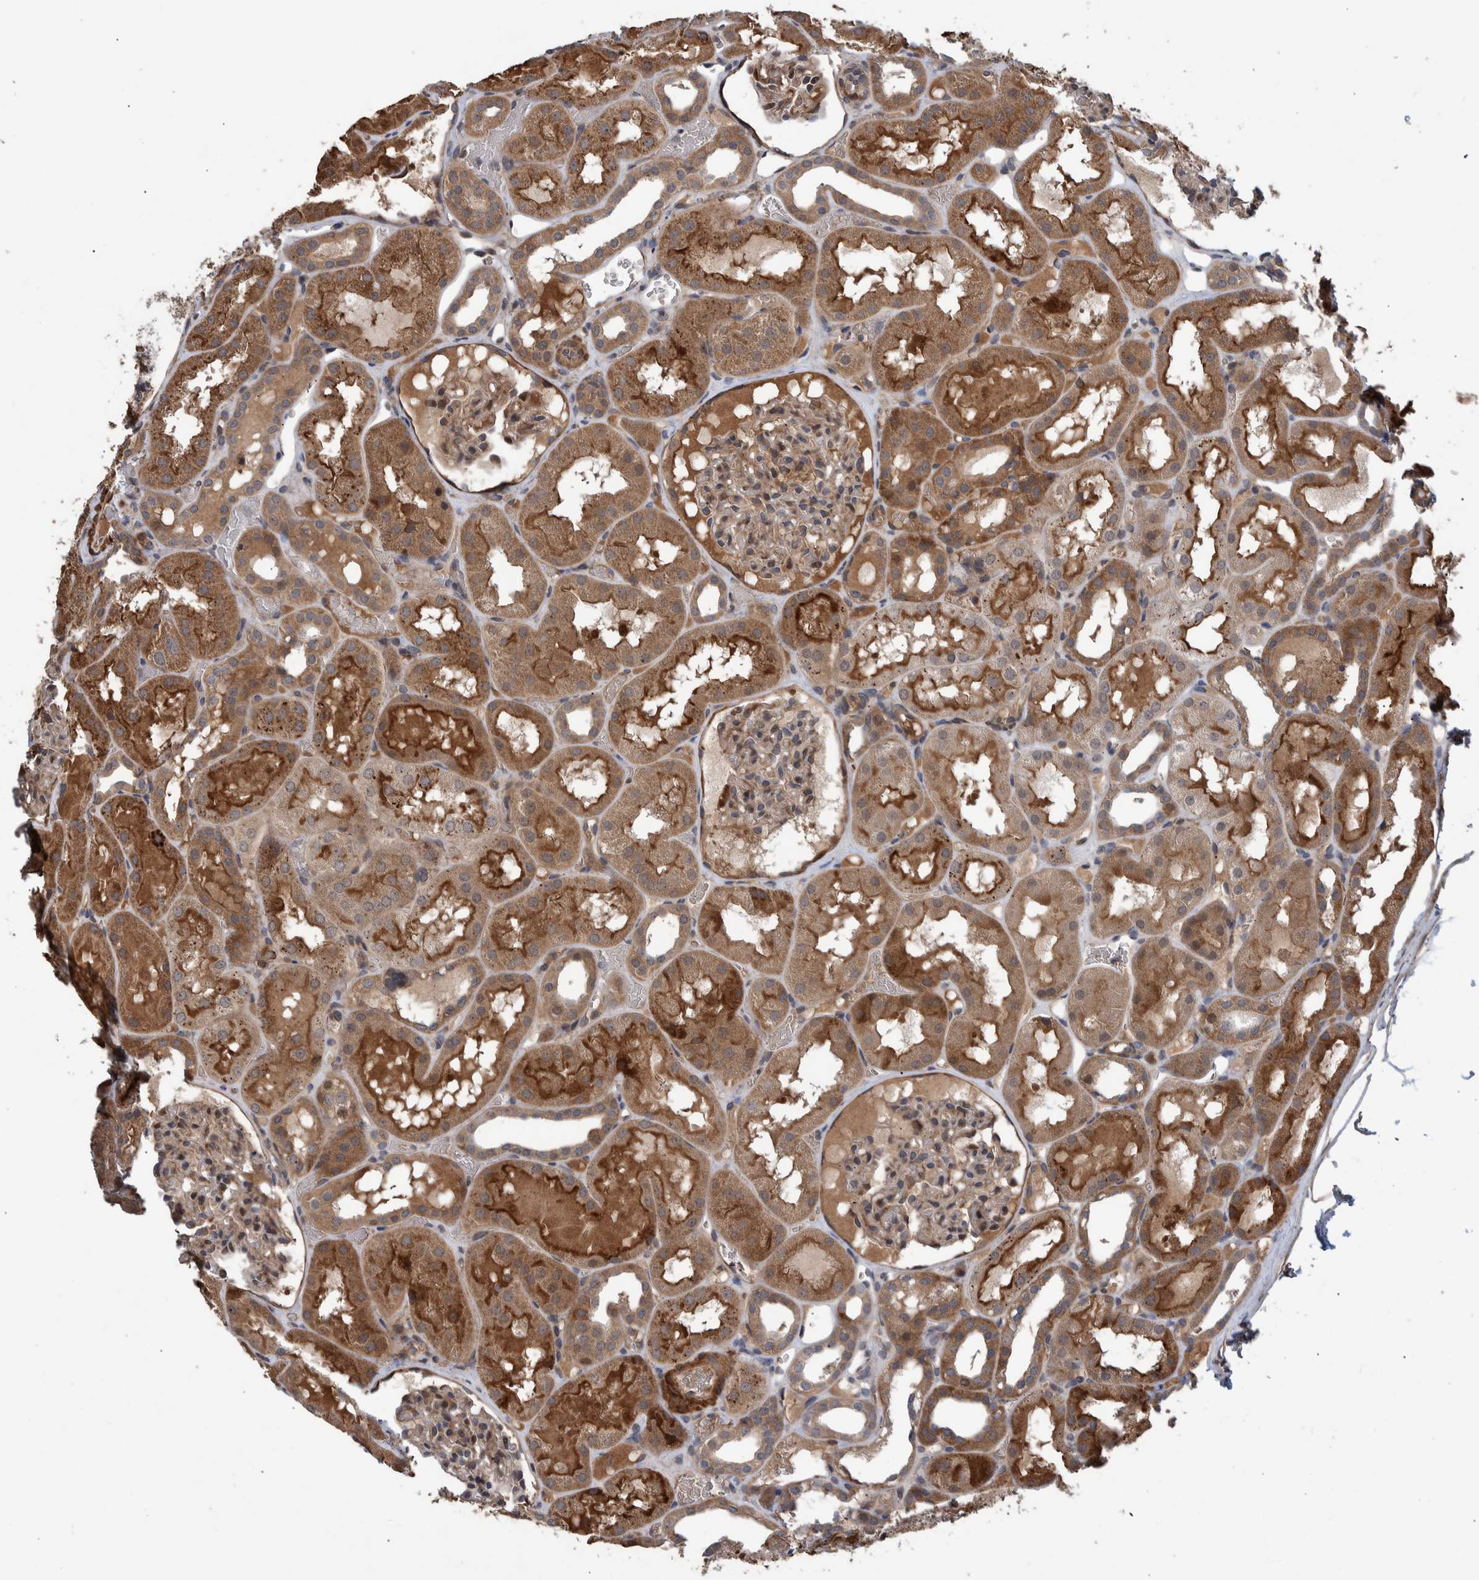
{"staining": {"intensity": "weak", "quantity": ">75%", "location": "cytoplasmic/membranous"}, "tissue": "kidney", "cell_type": "Cells in glomeruli", "image_type": "normal", "snomed": [{"axis": "morphology", "description": "Normal tissue, NOS"}, {"axis": "topography", "description": "Kidney"}, {"axis": "topography", "description": "Urinary bladder"}], "caption": "Protein expression analysis of benign kidney reveals weak cytoplasmic/membranous staining in about >75% of cells in glomeruli.", "gene": "B3GNTL1", "patient": {"sex": "male", "age": 16}}